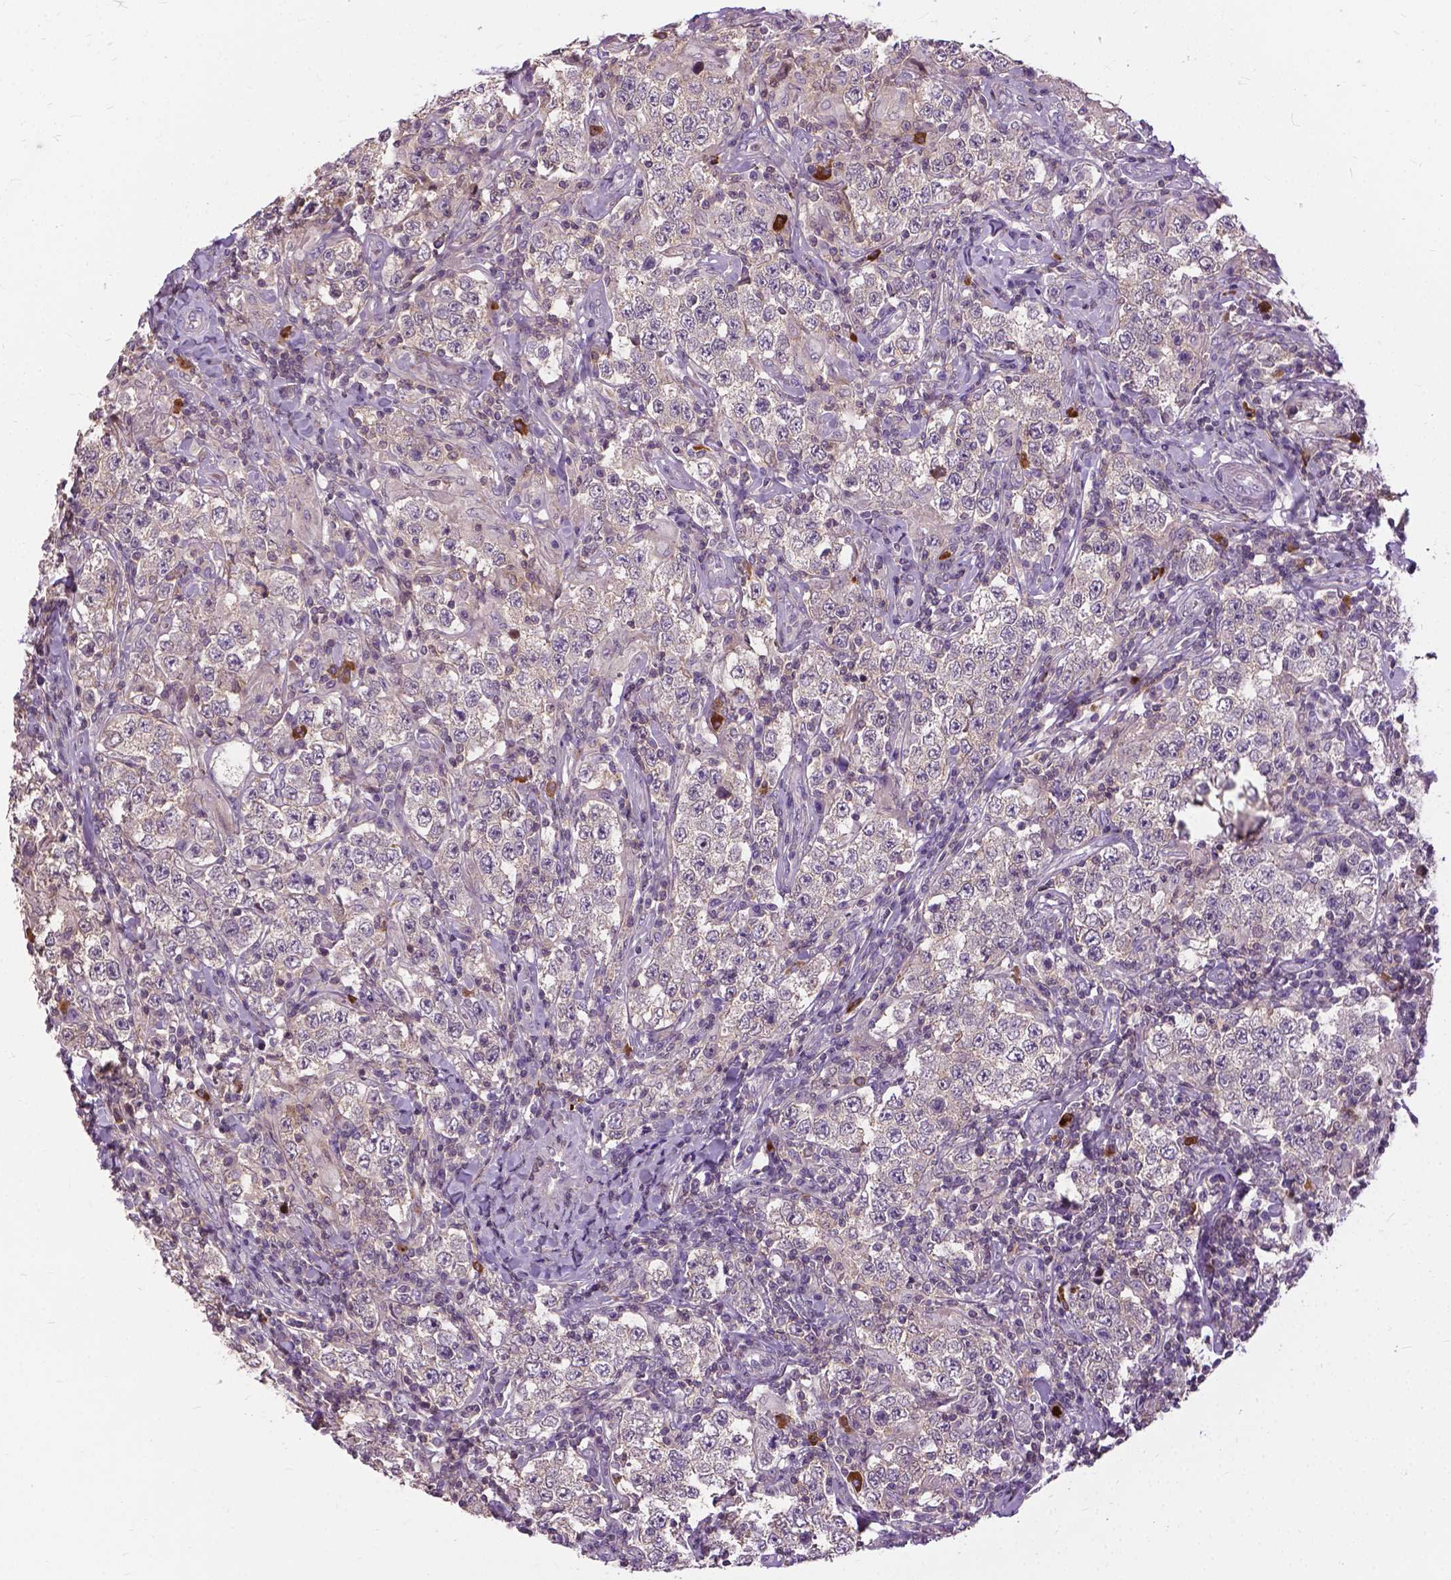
{"staining": {"intensity": "negative", "quantity": "none", "location": "none"}, "tissue": "testis cancer", "cell_type": "Tumor cells", "image_type": "cancer", "snomed": [{"axis": "morphology", "description": "Seminoma, NOS"}, {"axis": "morphology", "description": "Carcinoma, Embryonal, NOS"}, {"axis": "topography", "description": "Testis"}], "caption": "DAB (3,3'-diaminobenzidine) immunohistochemical staining of testis seminoma shows no significant expression in tumor cells. (Stains: DAB (3,3'-diaminobenzidine) immunohistochemistry (IHC) with hematoxylin counter stain, Microscopy: brightfield microscopy at high magnification).", "gene": "JAK3", "patient": {"sex": "male", "age": 41}}